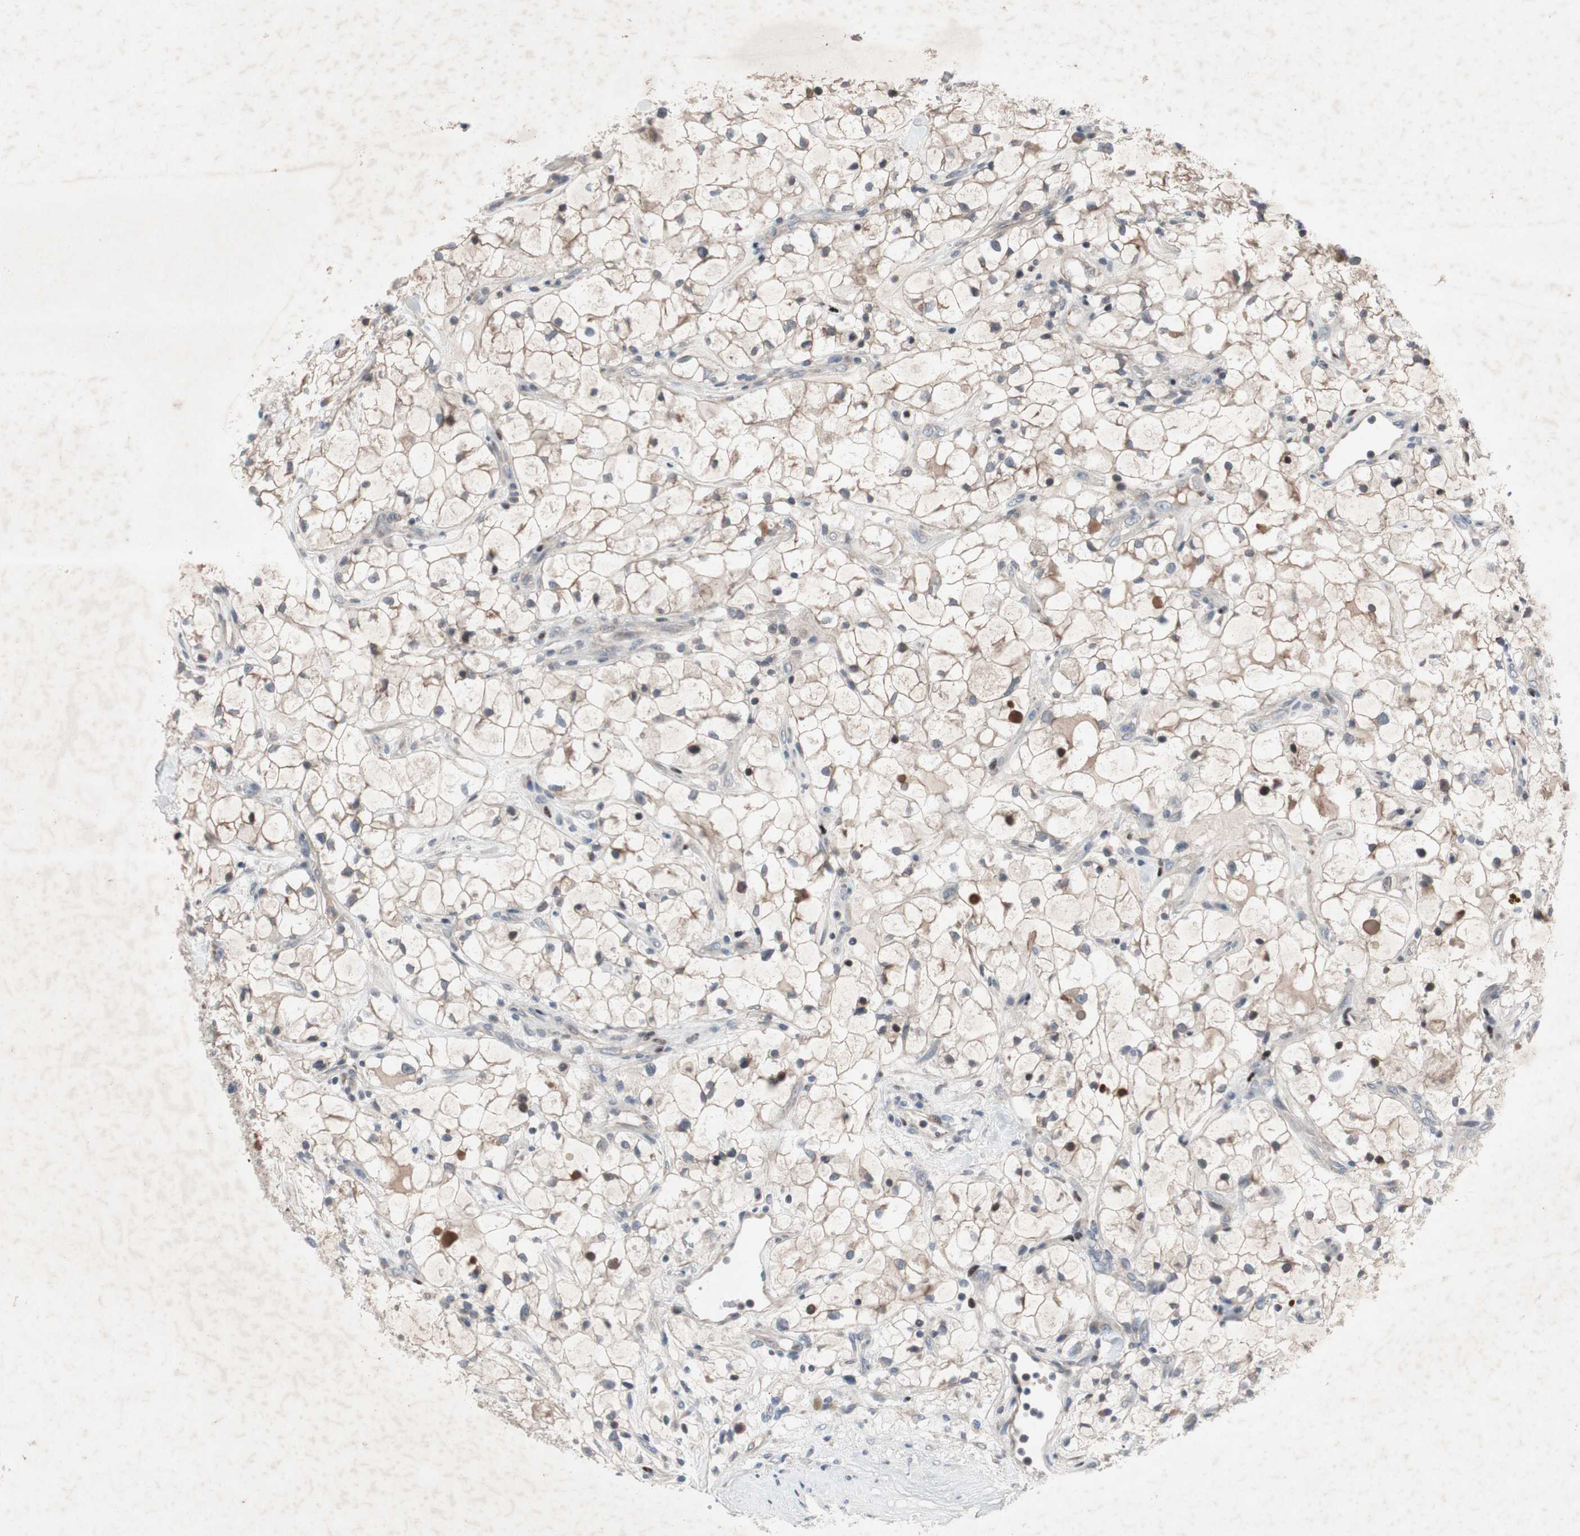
{"staining": {"intensity": "weak", "quantity": "25%-75%", "location": "cytoplasmic/membranous"}, "tissue": "renal cancer", "cell_type": "Tumor cells", "image_type": "cancer", "snomed": [{"axis": "morphology", "description": "Adenocarcinoma, NOS"}, {"axis": "topography", "description": "Kidney"}], "caption": "Renal cancer (adenocarcinoma) stained with IHC displays weak cytoplasmic/membranous positivity in about 25%-75% of tumor cells. (IHC, brightfield microscopy, high magnification).", "gene": "MUTYH", "patient": {"sex": "female", "age": 60}}